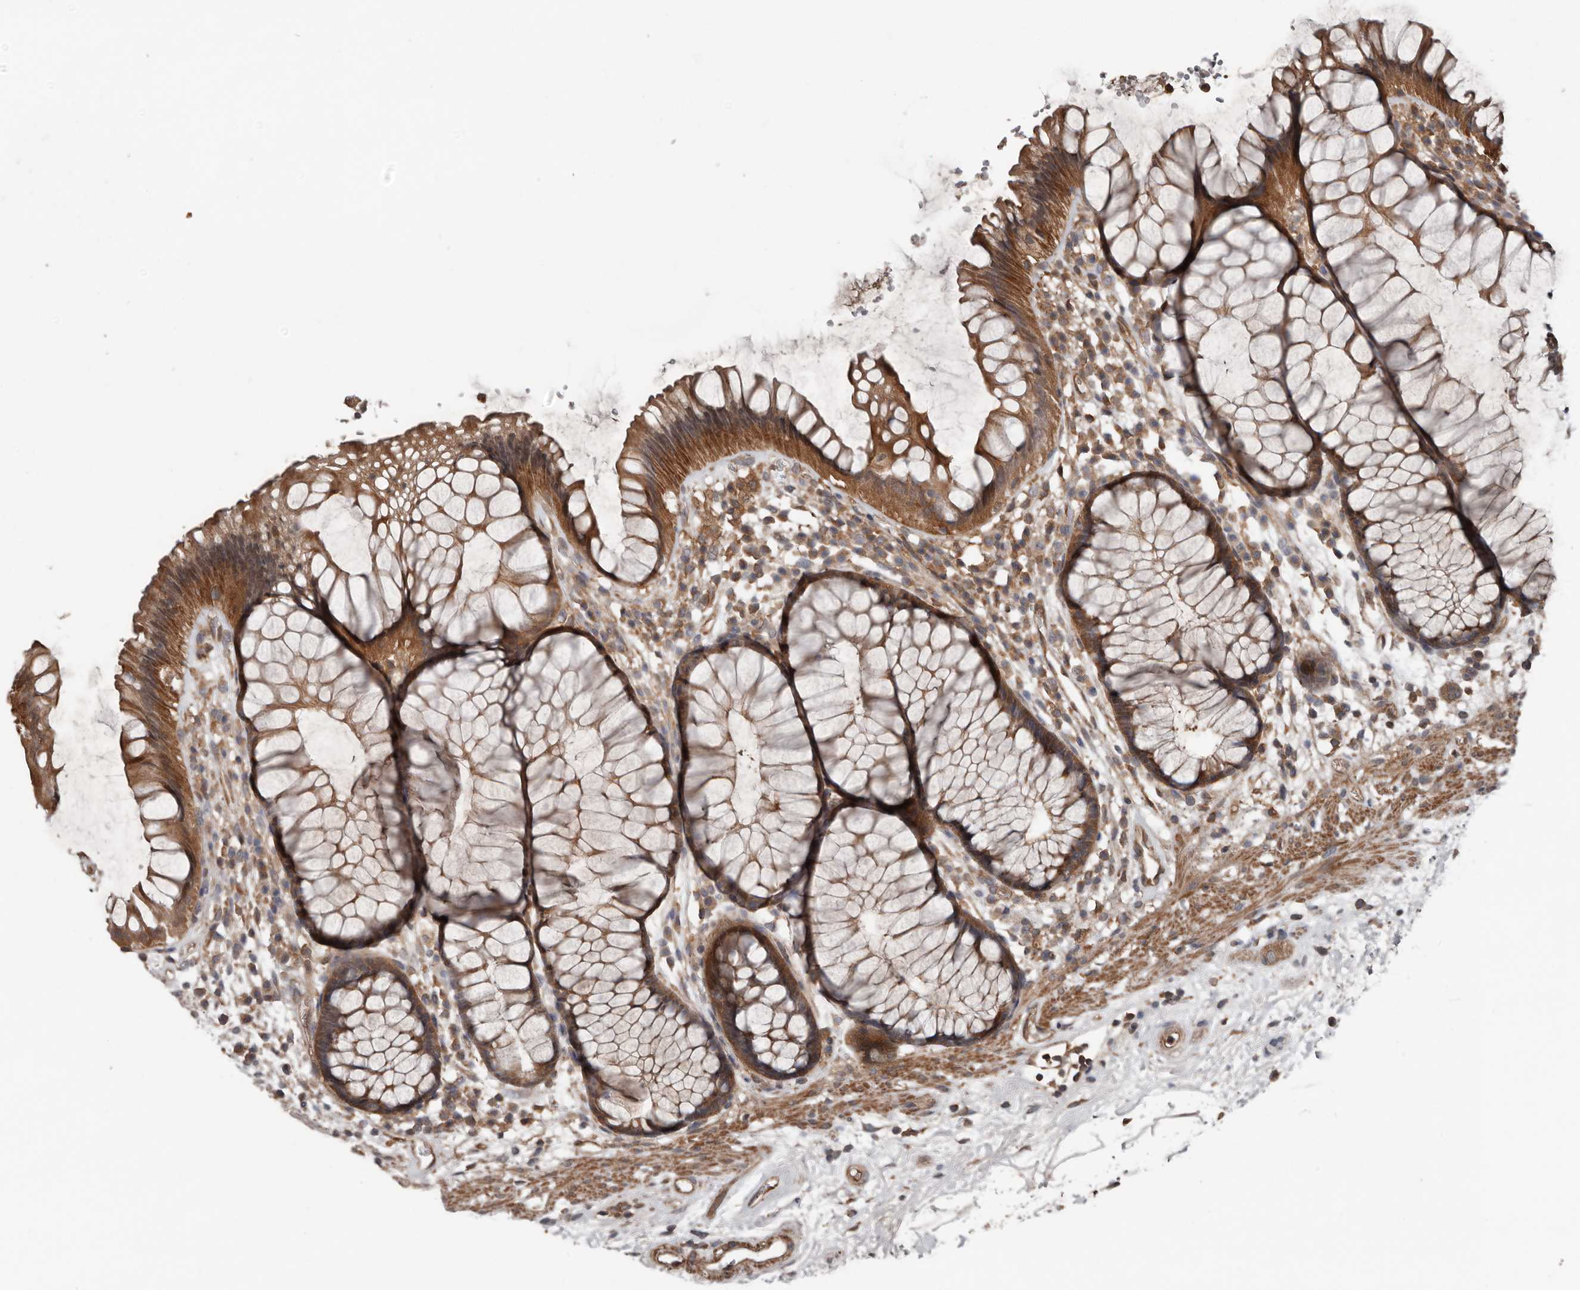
{"staining": {"intensity": "moderate", "quantity": ">75%", "location": "cytoplasmic/membranous"}, "tissue": "rectum", "cell_type": "Glandular cells", "image_type": "normal", "snomed": [{"axis": "morphology", "description": "Normal tissue, NOS"}, {"axis": "topography", "description": "Rectum"}], "caption": "A histopathology image of rectum stained for a protein exhibits moderate cytoplasmic/membranous brown staining in glandular cells. The protein of interest is shown in brown color, while the nuclei are stained blue.", "gene": "DNAJB4", "patient": {"sex": "male", "age": 51}}